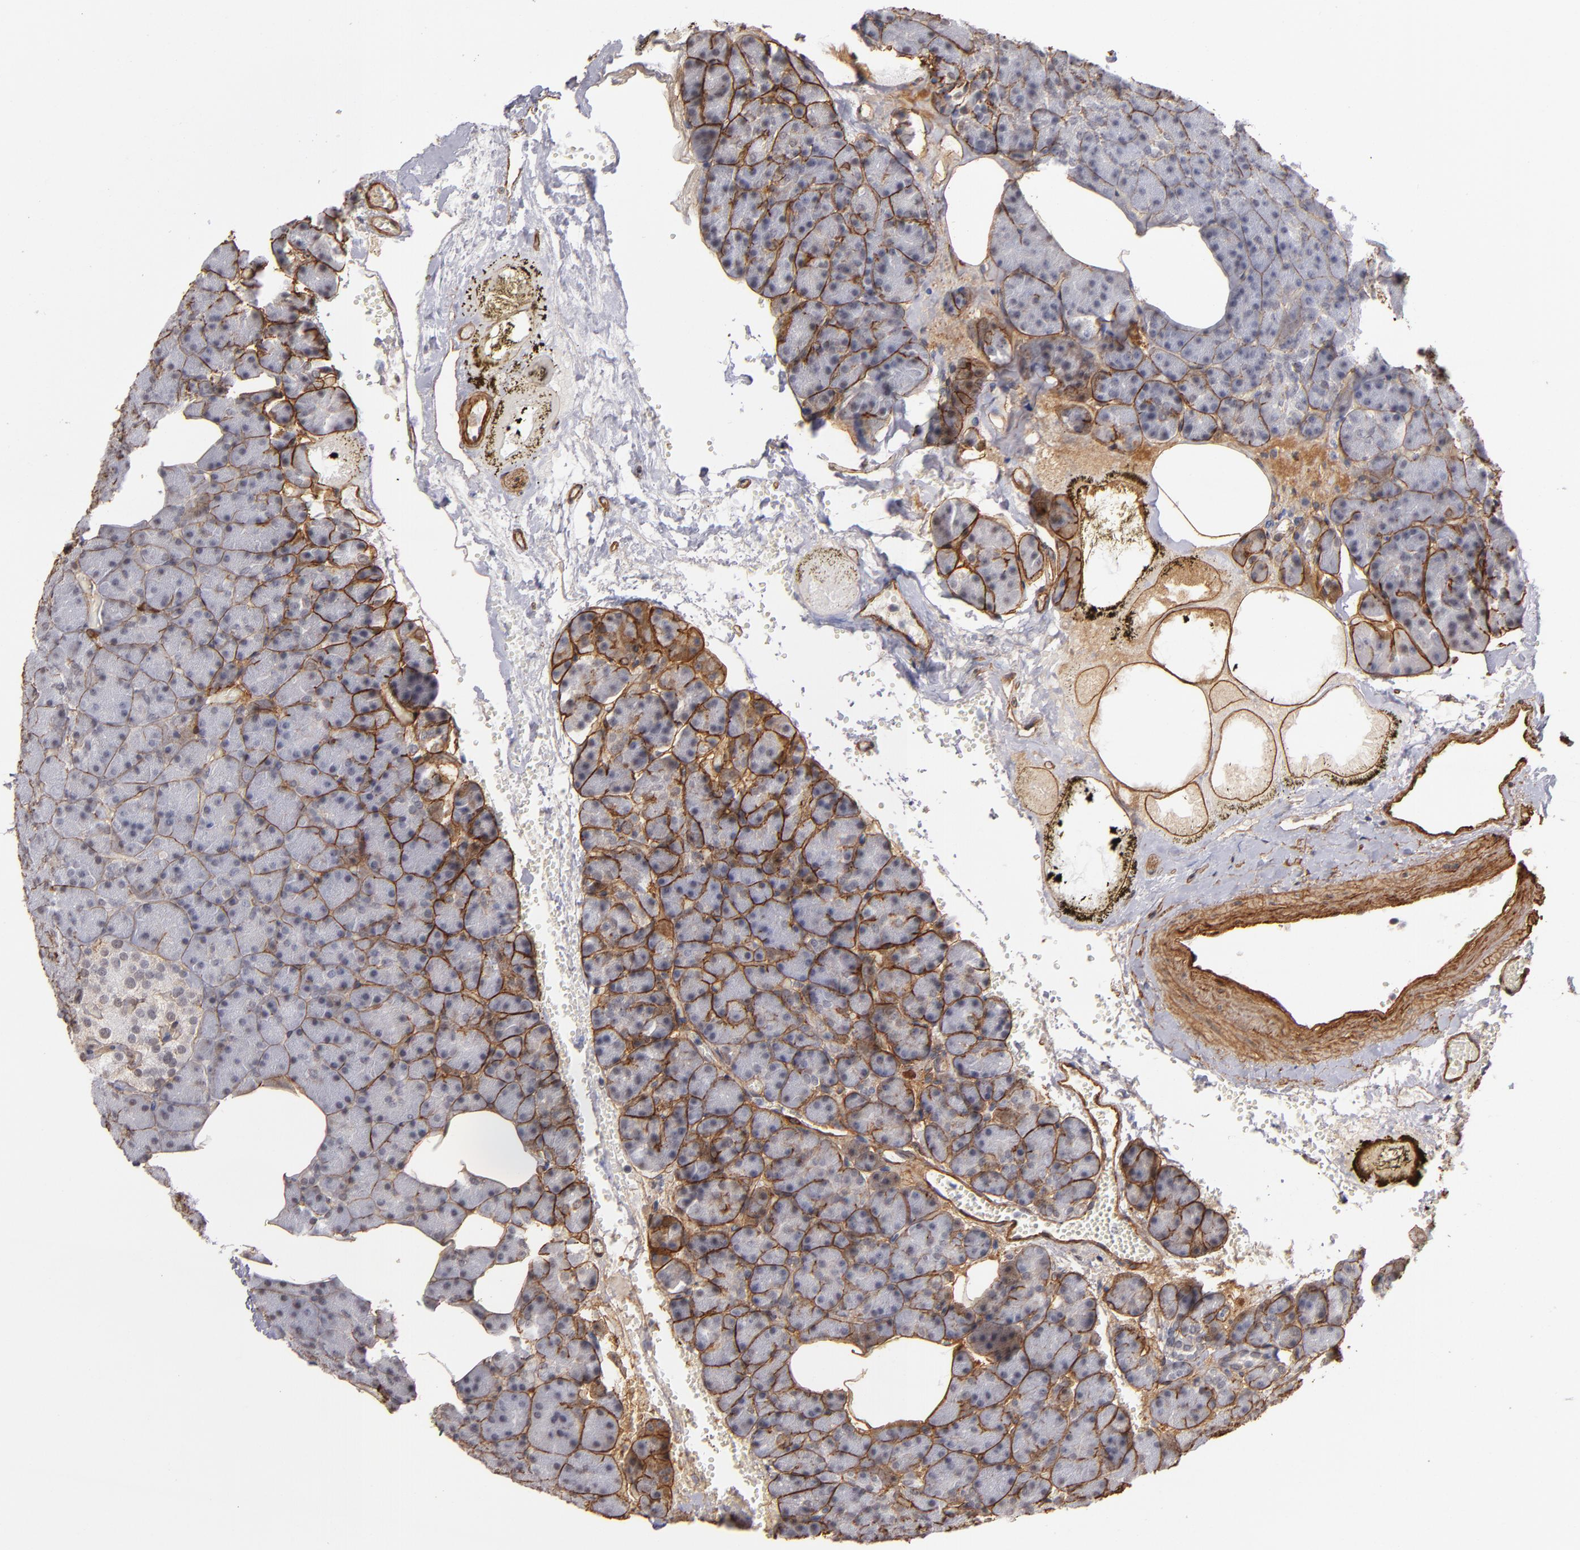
{"staining": {"intensity": "moderate", "quantity": ">75%", "location": "cytoplasmic/membranous"}, "tissue": "pancreas", "cell_type": "Exocrine glandular cells", "image_type": "normal", "snomed": [{"axis": "morphology", "description": "Normal tissue, NOS"}, {"axis": "topography", "description": "Pancreas"}], "caption": "This micrograph displays benign pancreas stained with IHC to label a protein in brown. The cytoplasmic/membranous of exocrine glandular cells show moderate positivity for the protein. Nuclei are counter-stained blue.", "gene": "LAMC1", "patient": {"sex": "female", "age": 35}}